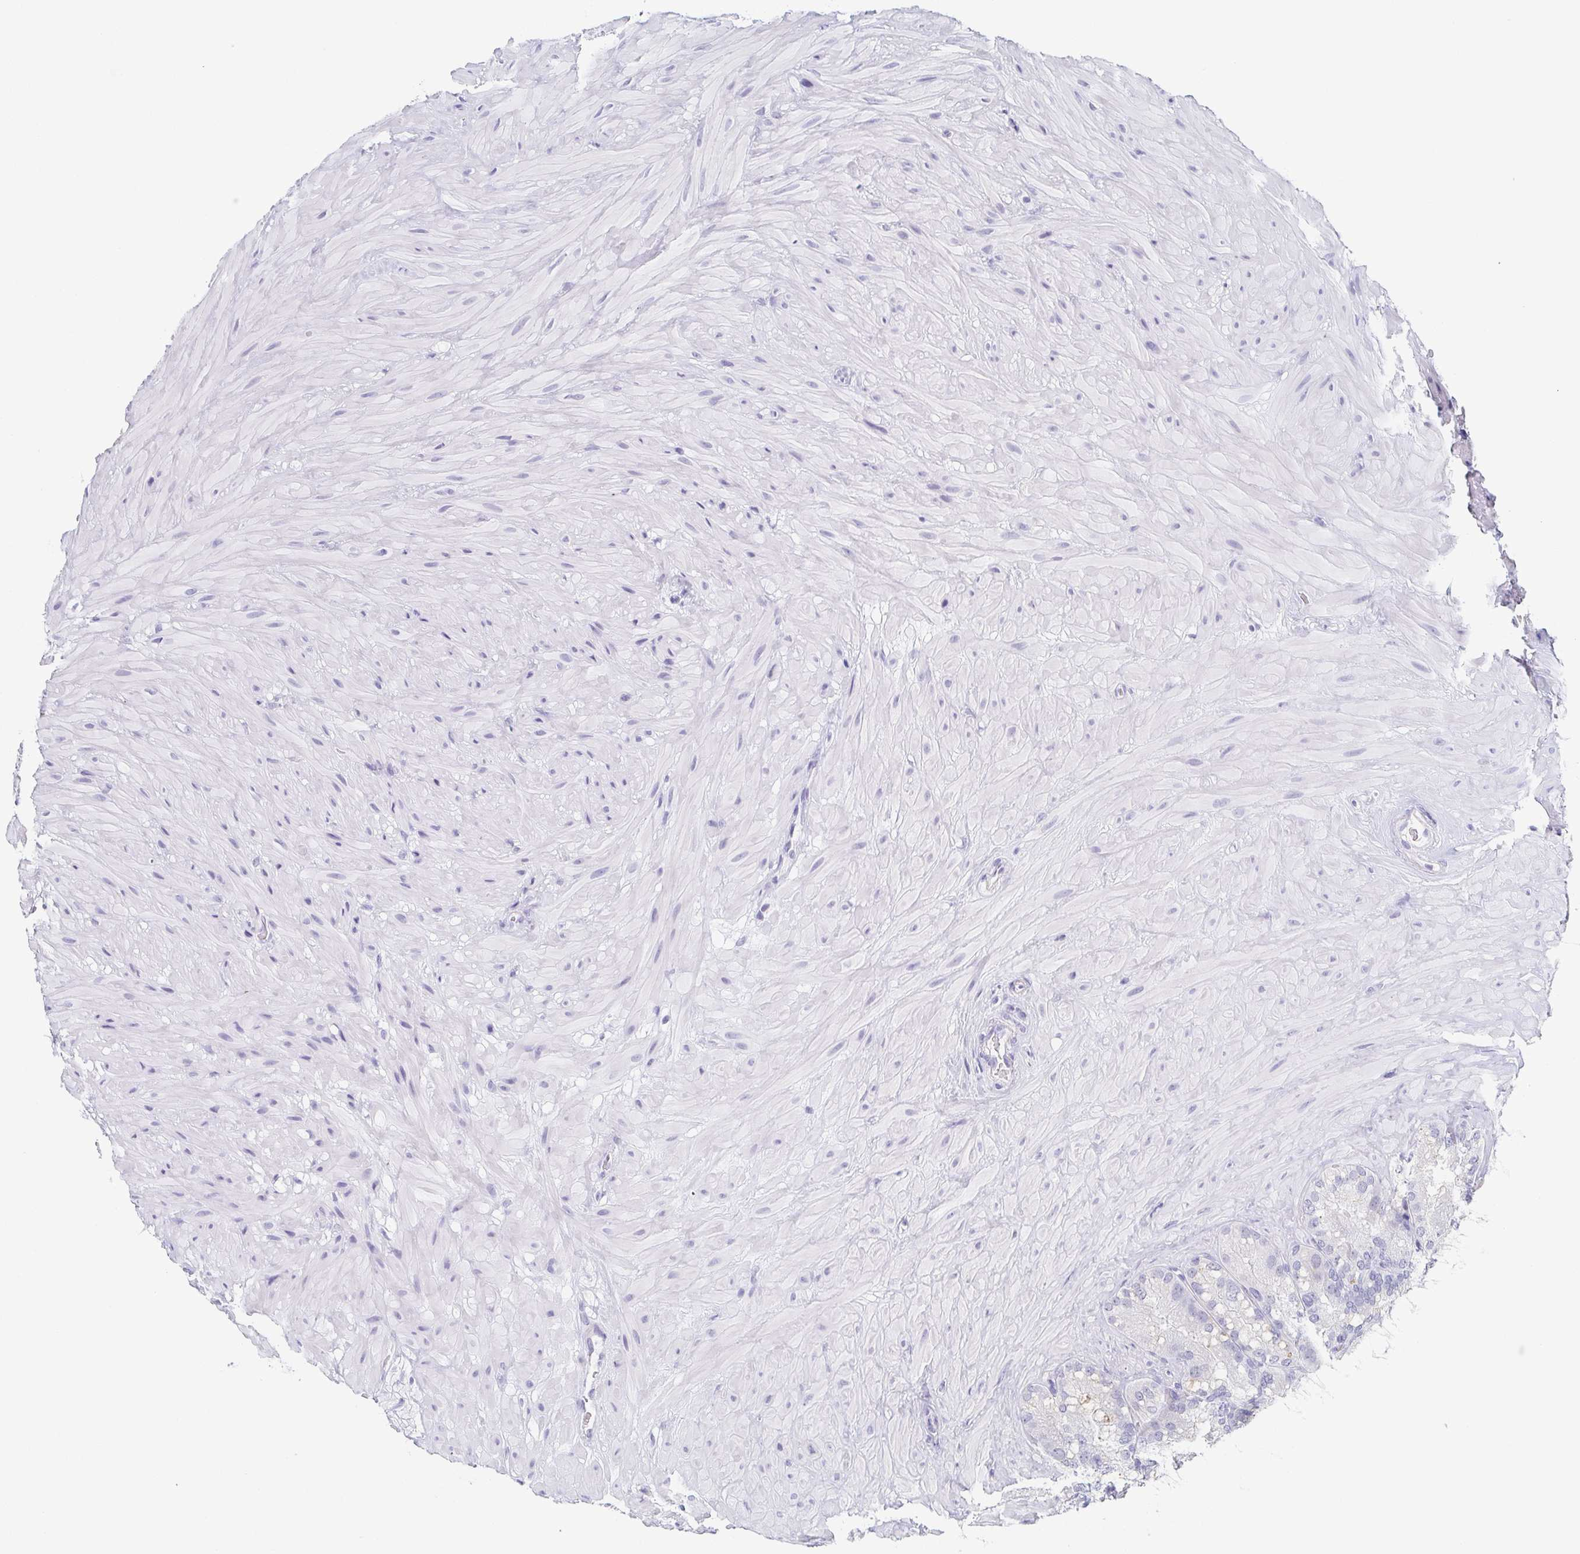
{"staining": {"intensity": "negative", "quantity": "none", "location": "none"}, "tissue": "seminal vesicle", "cell_type": "Glandular cells", "image_type": "normal", "snomed": [{"axis": "morphology", "description": "Normal tissue, NOS"}, {"axis": "topography", "description": "Seminal veicle"}], "caption": "The IHC micrograph has no significant expression in glandular cells of seminal vesicle.", "gene": "REG4", "patient": {"sex": "male", "age": 60}}